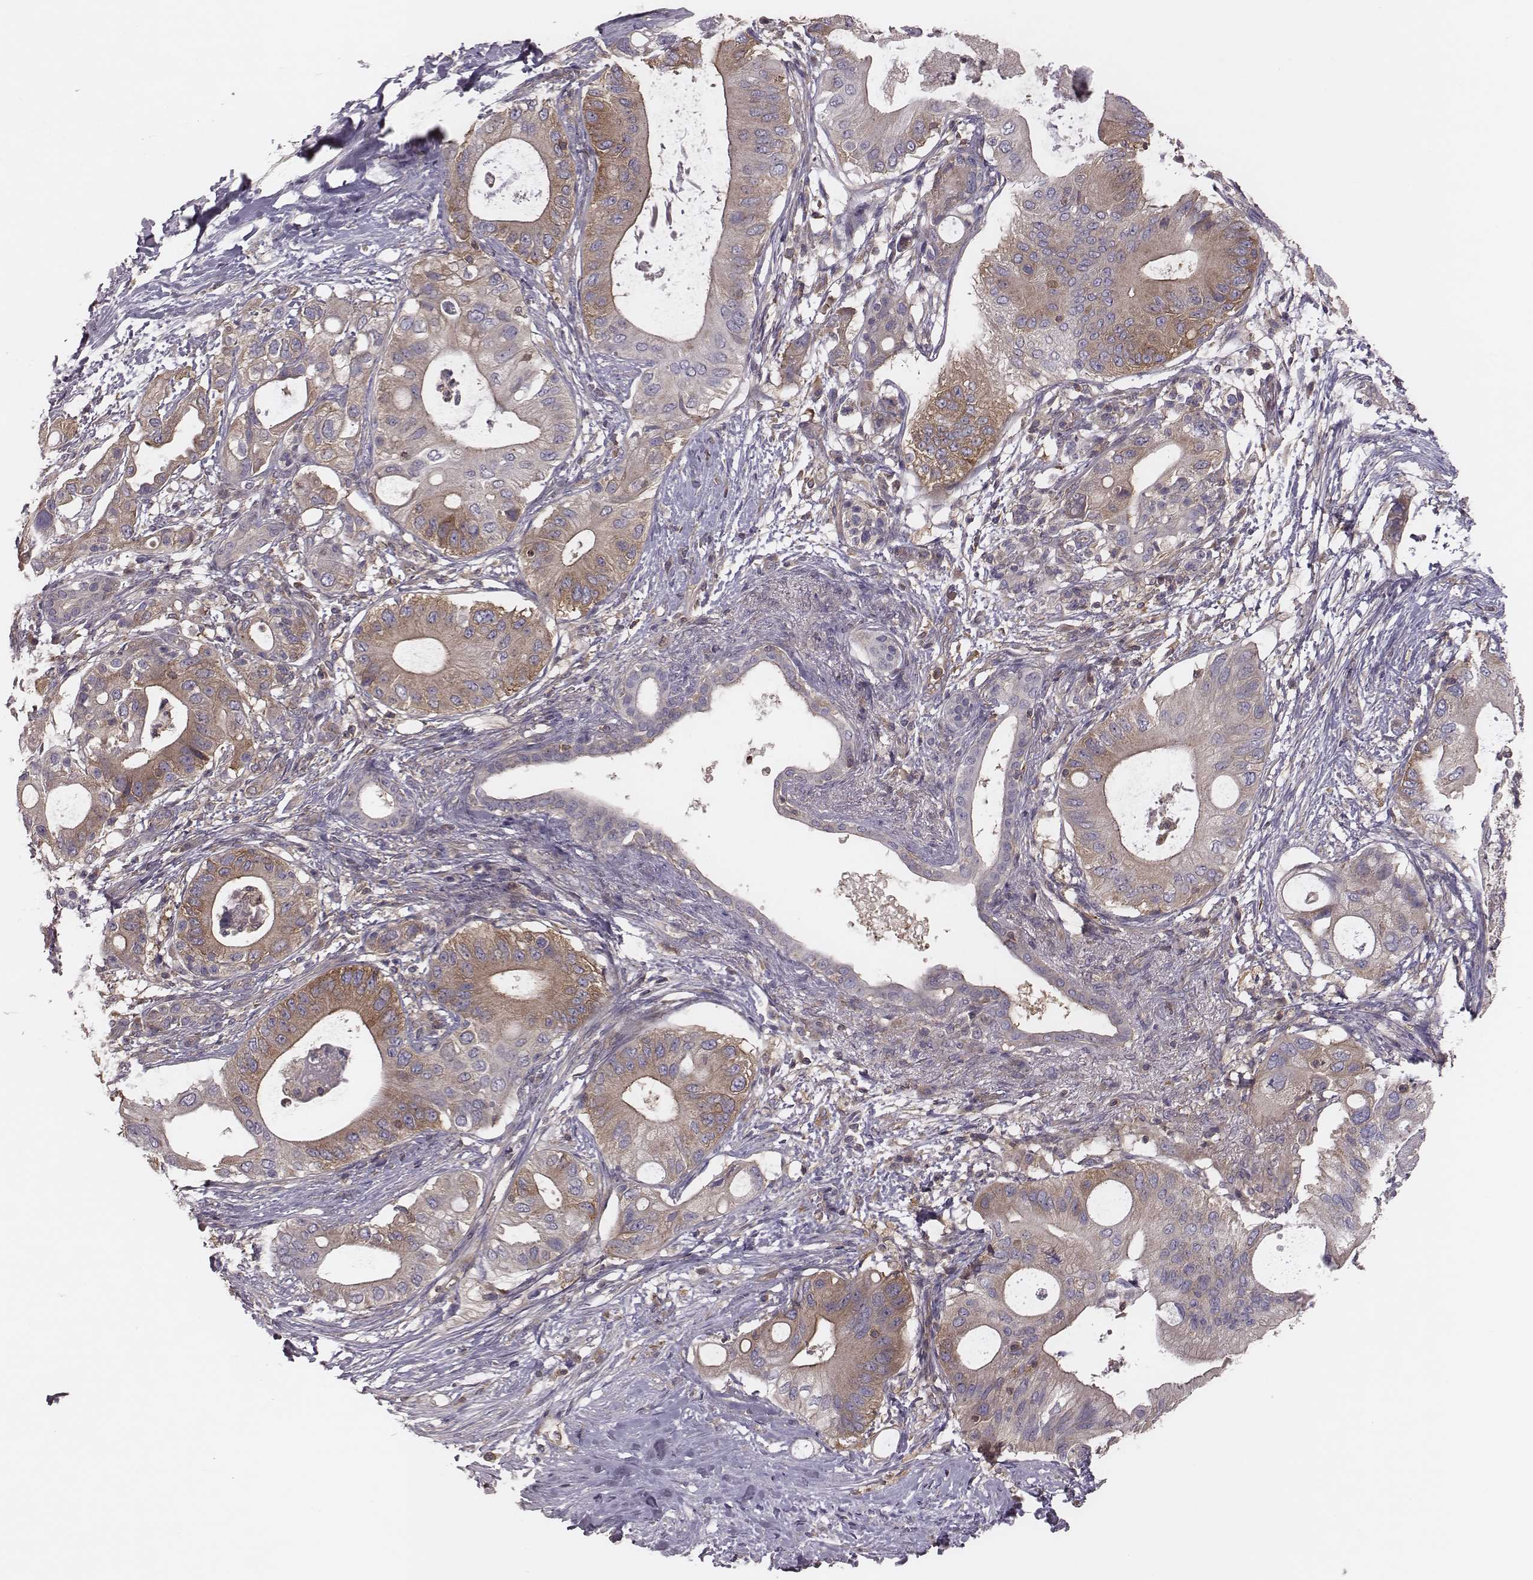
{"staining": {"intensity": "weak", "quantity": "25%-75%", "location": "cytoplasmic/membranous"}, "tissue": "pancreatic cancer", "cell_type": "Tumor cells", "image_type": "cancer", "snomed": [{"axis": "morphology", "description": "Adenocarcinoma, NOS"}, {"axis": "topography", "description": "Pancreas"}], "caption": "Protein expression analysis of adenocarcinoma (pancreatic) shows weak cytoplasmic/membranous positivity in approximately 25%-75% of tumor cells.", "gene": "CAD", "patient": {"sex": "female", "age": 72}}